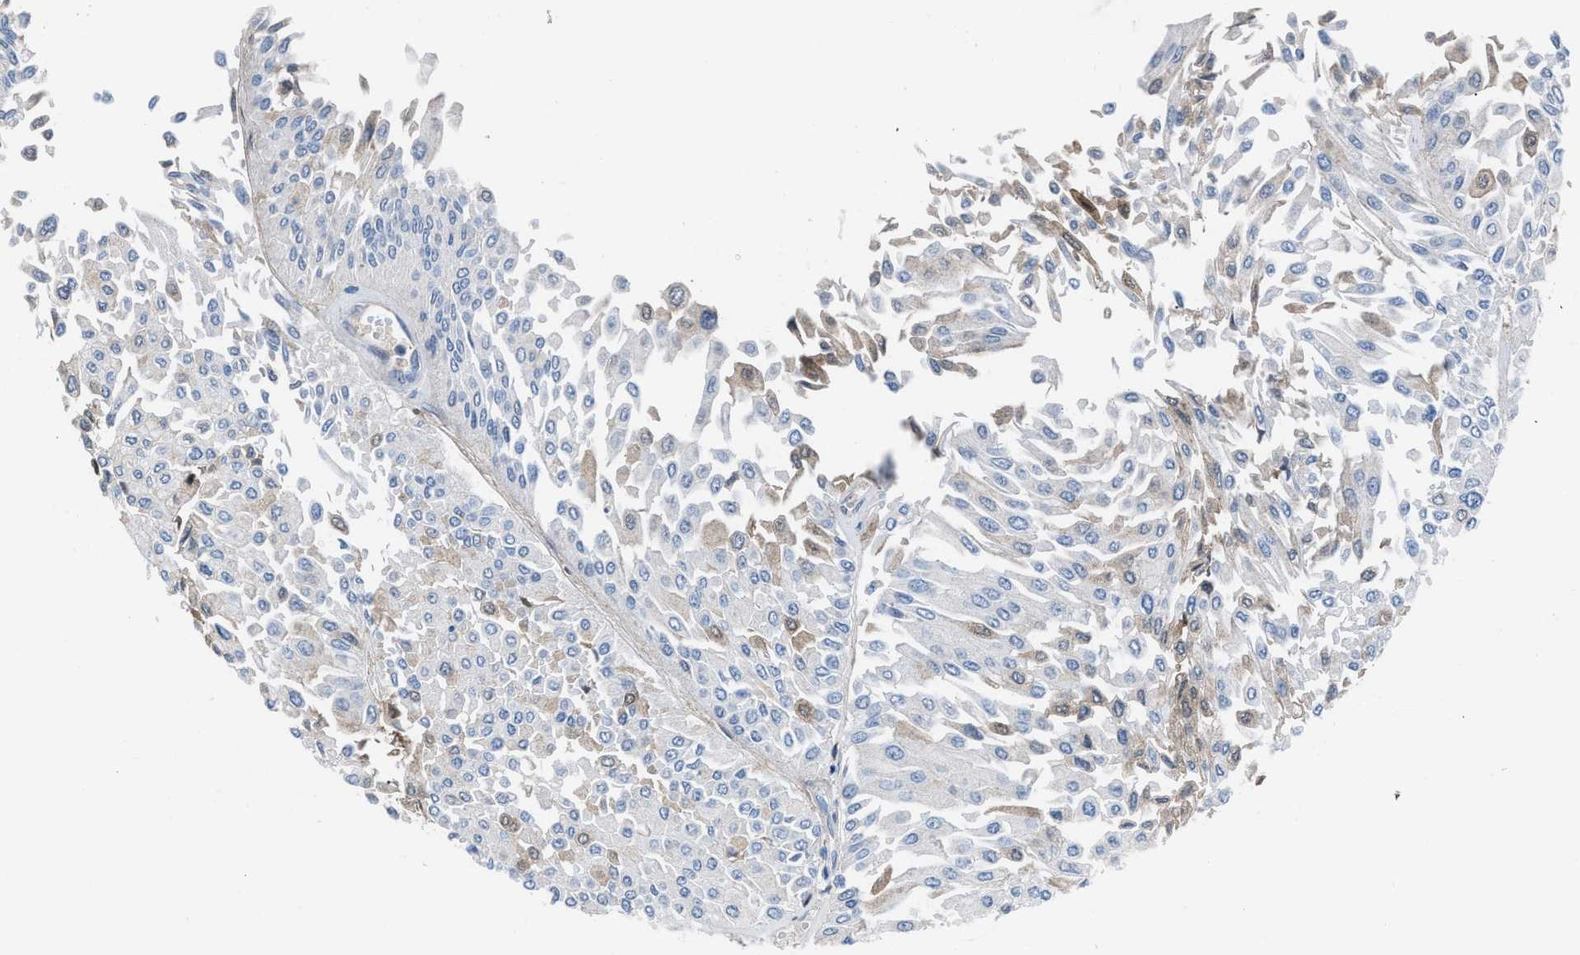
{"staining": {"intensity": "weak", "quantity": "25%-75%", "location": "cytoplasmic/membranous,nuclear"}, "tissue": "urothelial cancer", "cell_type": "Tumor cells", "image_type": "cancer", "snomed": [{"axis": "morphology", "description": "Urothelial carcinoma, Low grade"}, {"axis": "topography", "description": "Urinary bladder"}], "caption": "Immunohistochemical staining of urothelial cancer exhibits low levels of weak cytoplasmic/membranous and nuclear protein expression in approximately 25%-75% of tumor cells.", "gene": "HPX", "patient": {"sex": "male", "age": 67}}